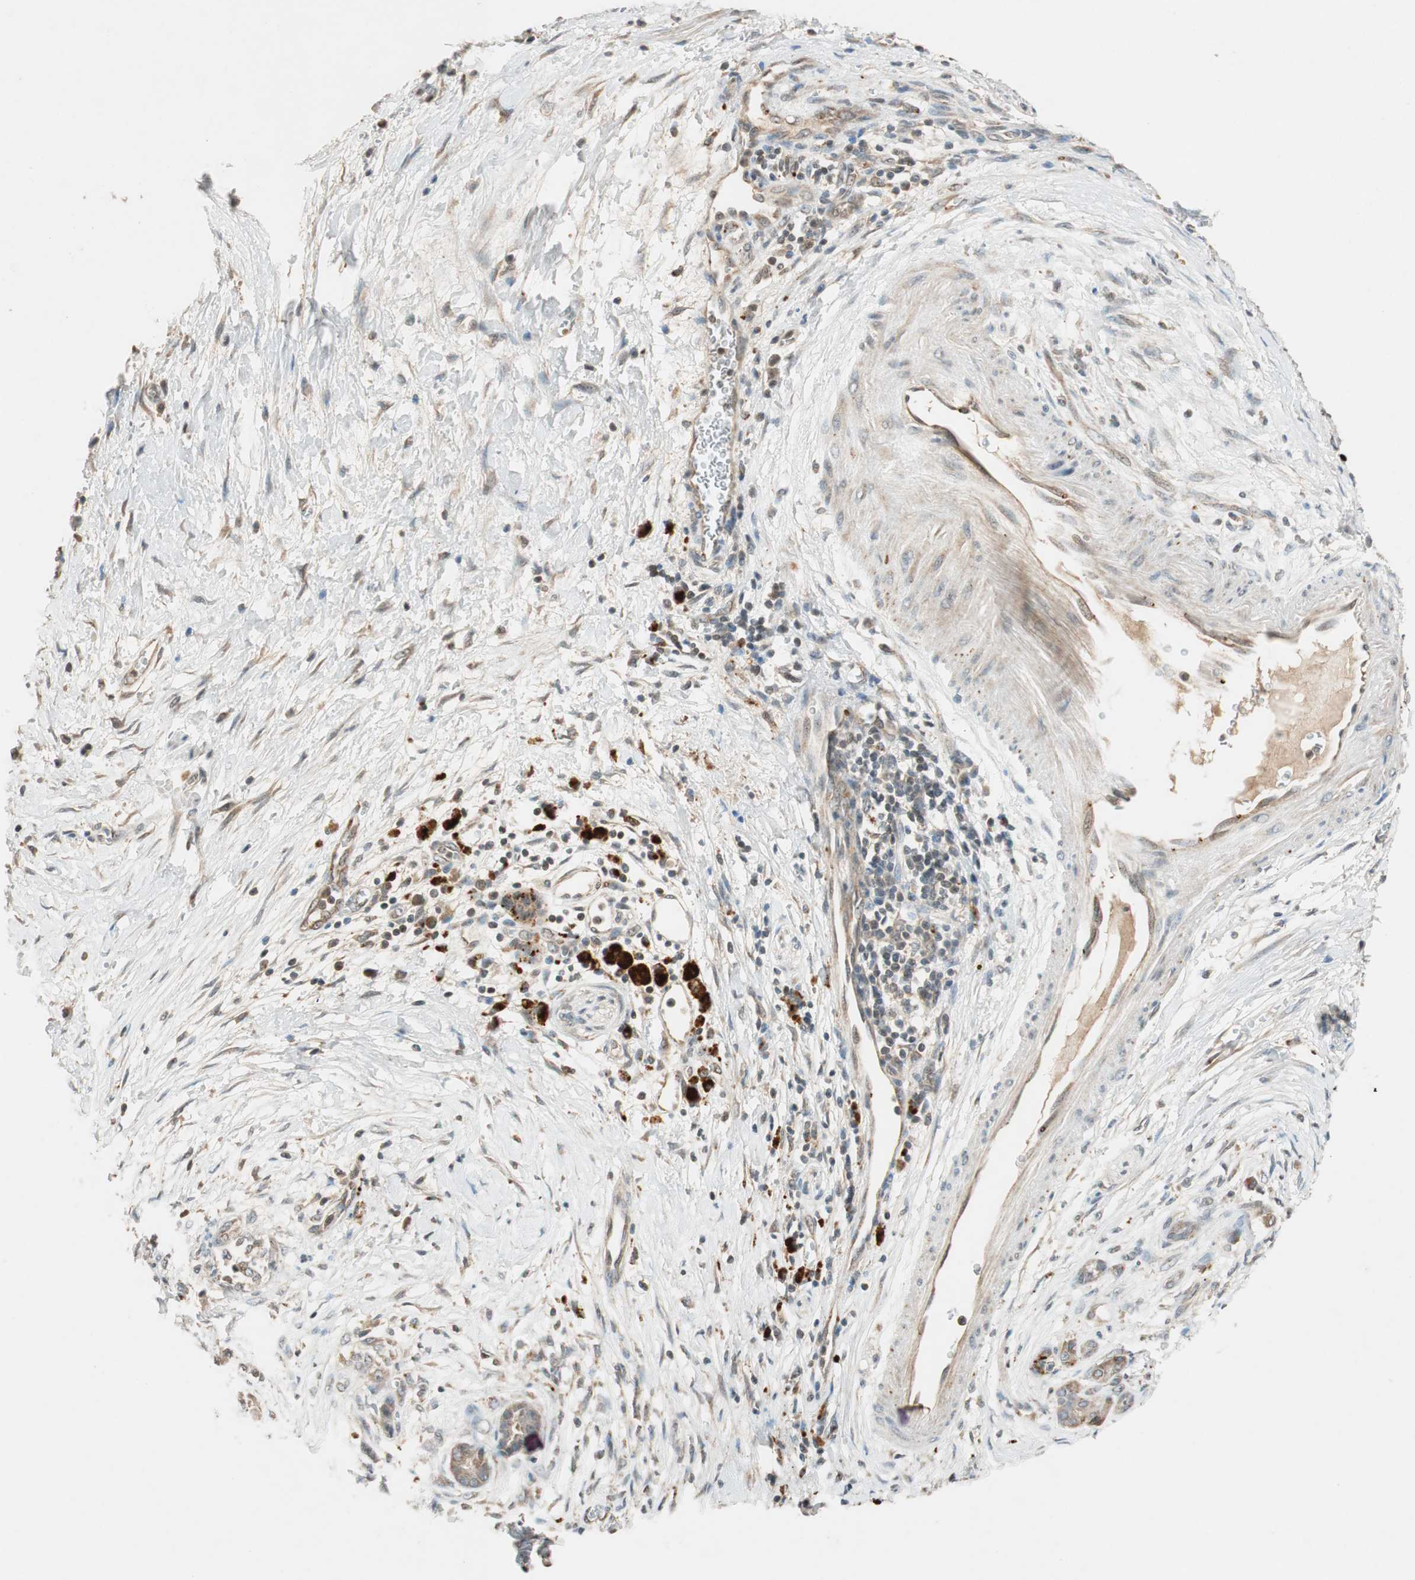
{"staining": {"intensity": "weak", "quantity": ">75%", "location": "cytoplasmic/membranous"}, "tissue": "pancreatic cancer", "cell_type": "Tumor cells", "image_type": "cancer", "snomed": [{"axis": "morphology", "description": "Adenocarcinoma, NOS"}, {"axis": "topography", "description": "Pancreas"}], "caption": "Protein staining of adenocarcinoma (pancreatic) tissue exhibits weak cytoplasmic/membranous staining in about >75% of tumor cells. (DAB = brown stain, brightfield microscopy at high magnification).", "gene": "GLB1", "patient": {"sex": "male", "age": 59}}